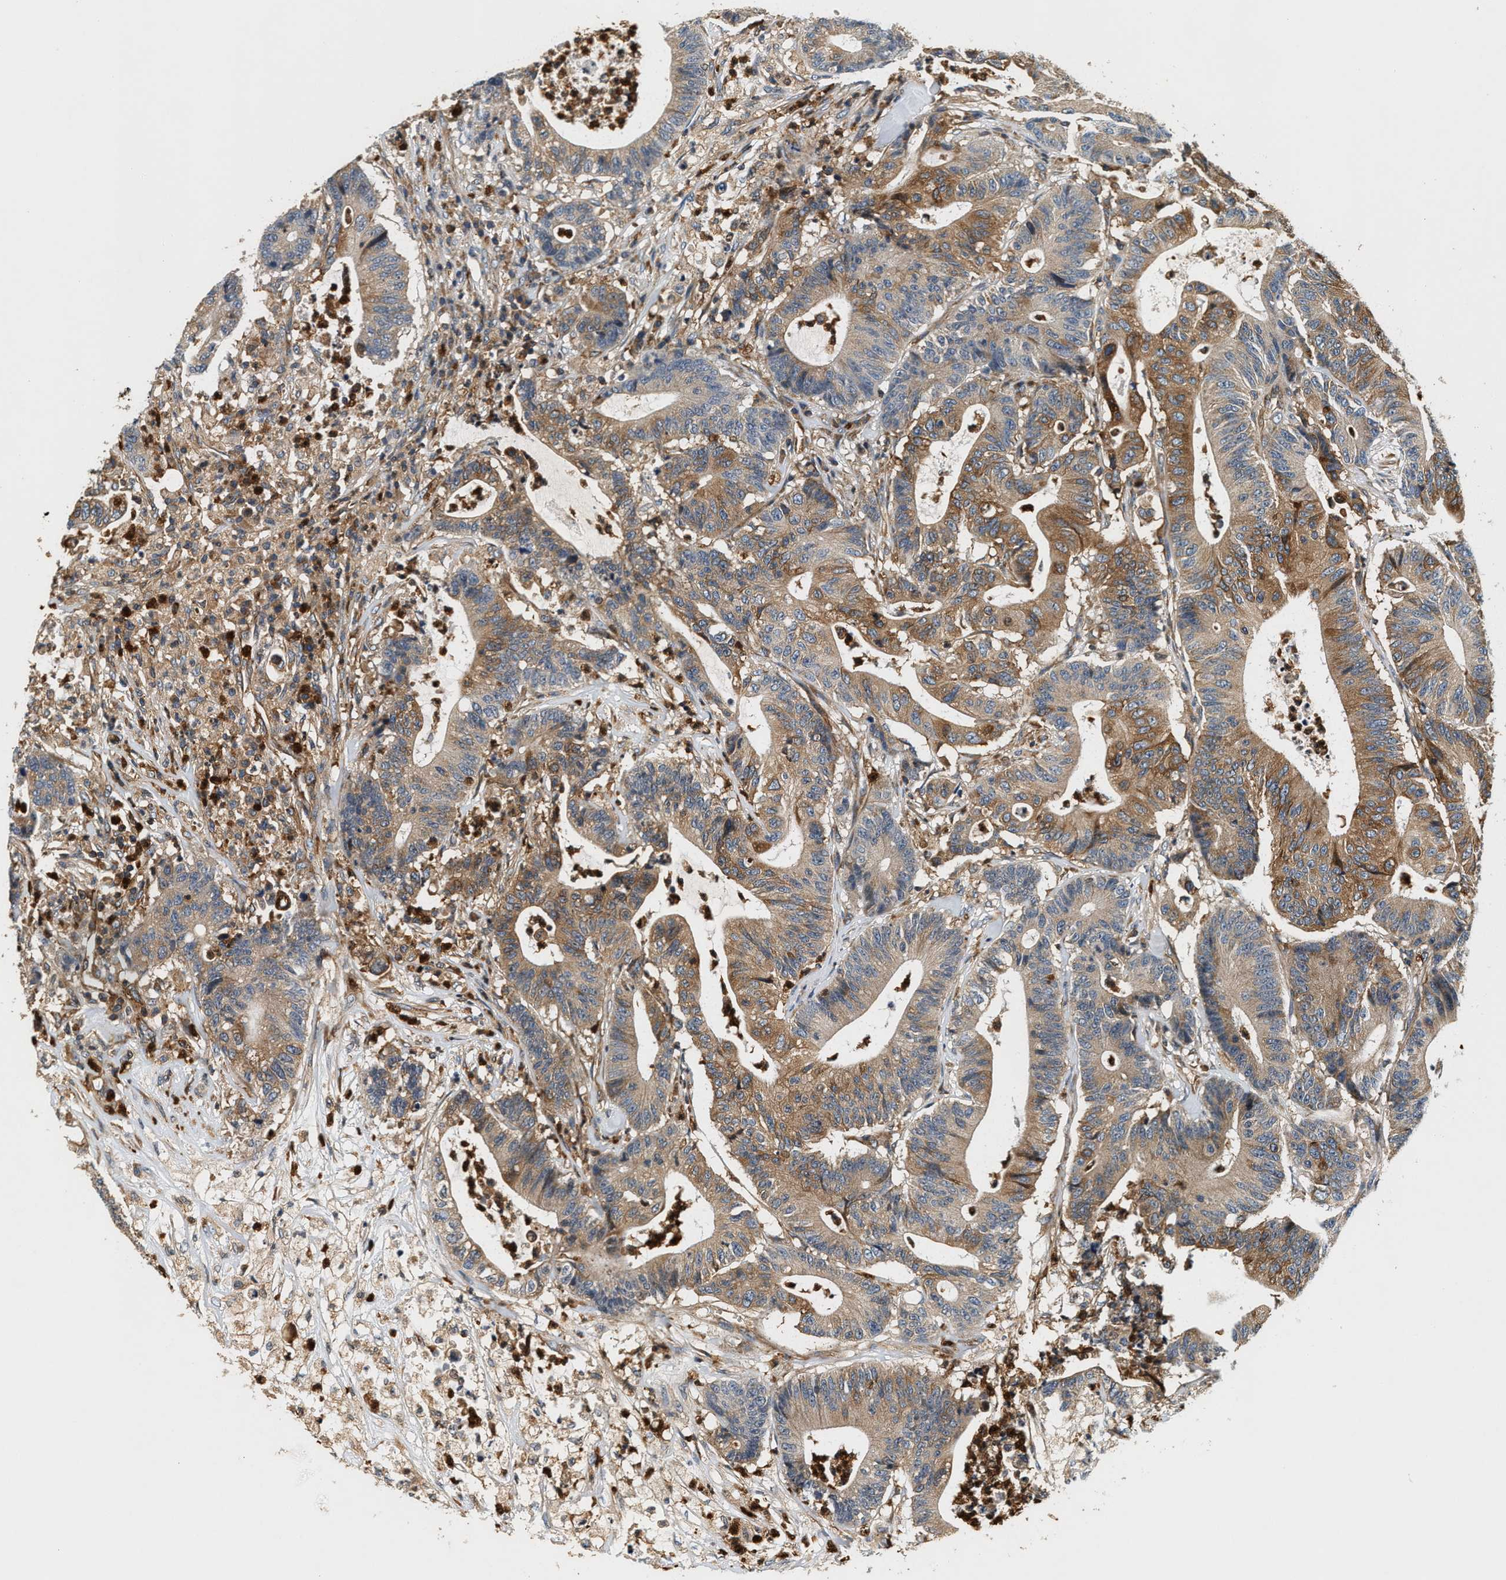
{"staining": {"intensity": "moderate", "quantity": ">75%", "location": "cytoplasmic/membranous"}, "tissue": "colorectal cancer", "cell_type": "Tumor cells", "image_type": "cancer", "snomed": [{"axis": "morphology", "description": "Adenocarcinoma, NOS"}, {"axis": "topography", "description": "Colon"}], "caption": "Immunohistochemical staining of colorectal cancer displays medium levels of moderate cytoplasmic/membranous protein staining in approximately >75% of tumor cells. The protein of interest is shown in brown color, while the nuclei are stained blue.", "gene": "SAMD9", "patient": {"sex": "female", "age": 84}}